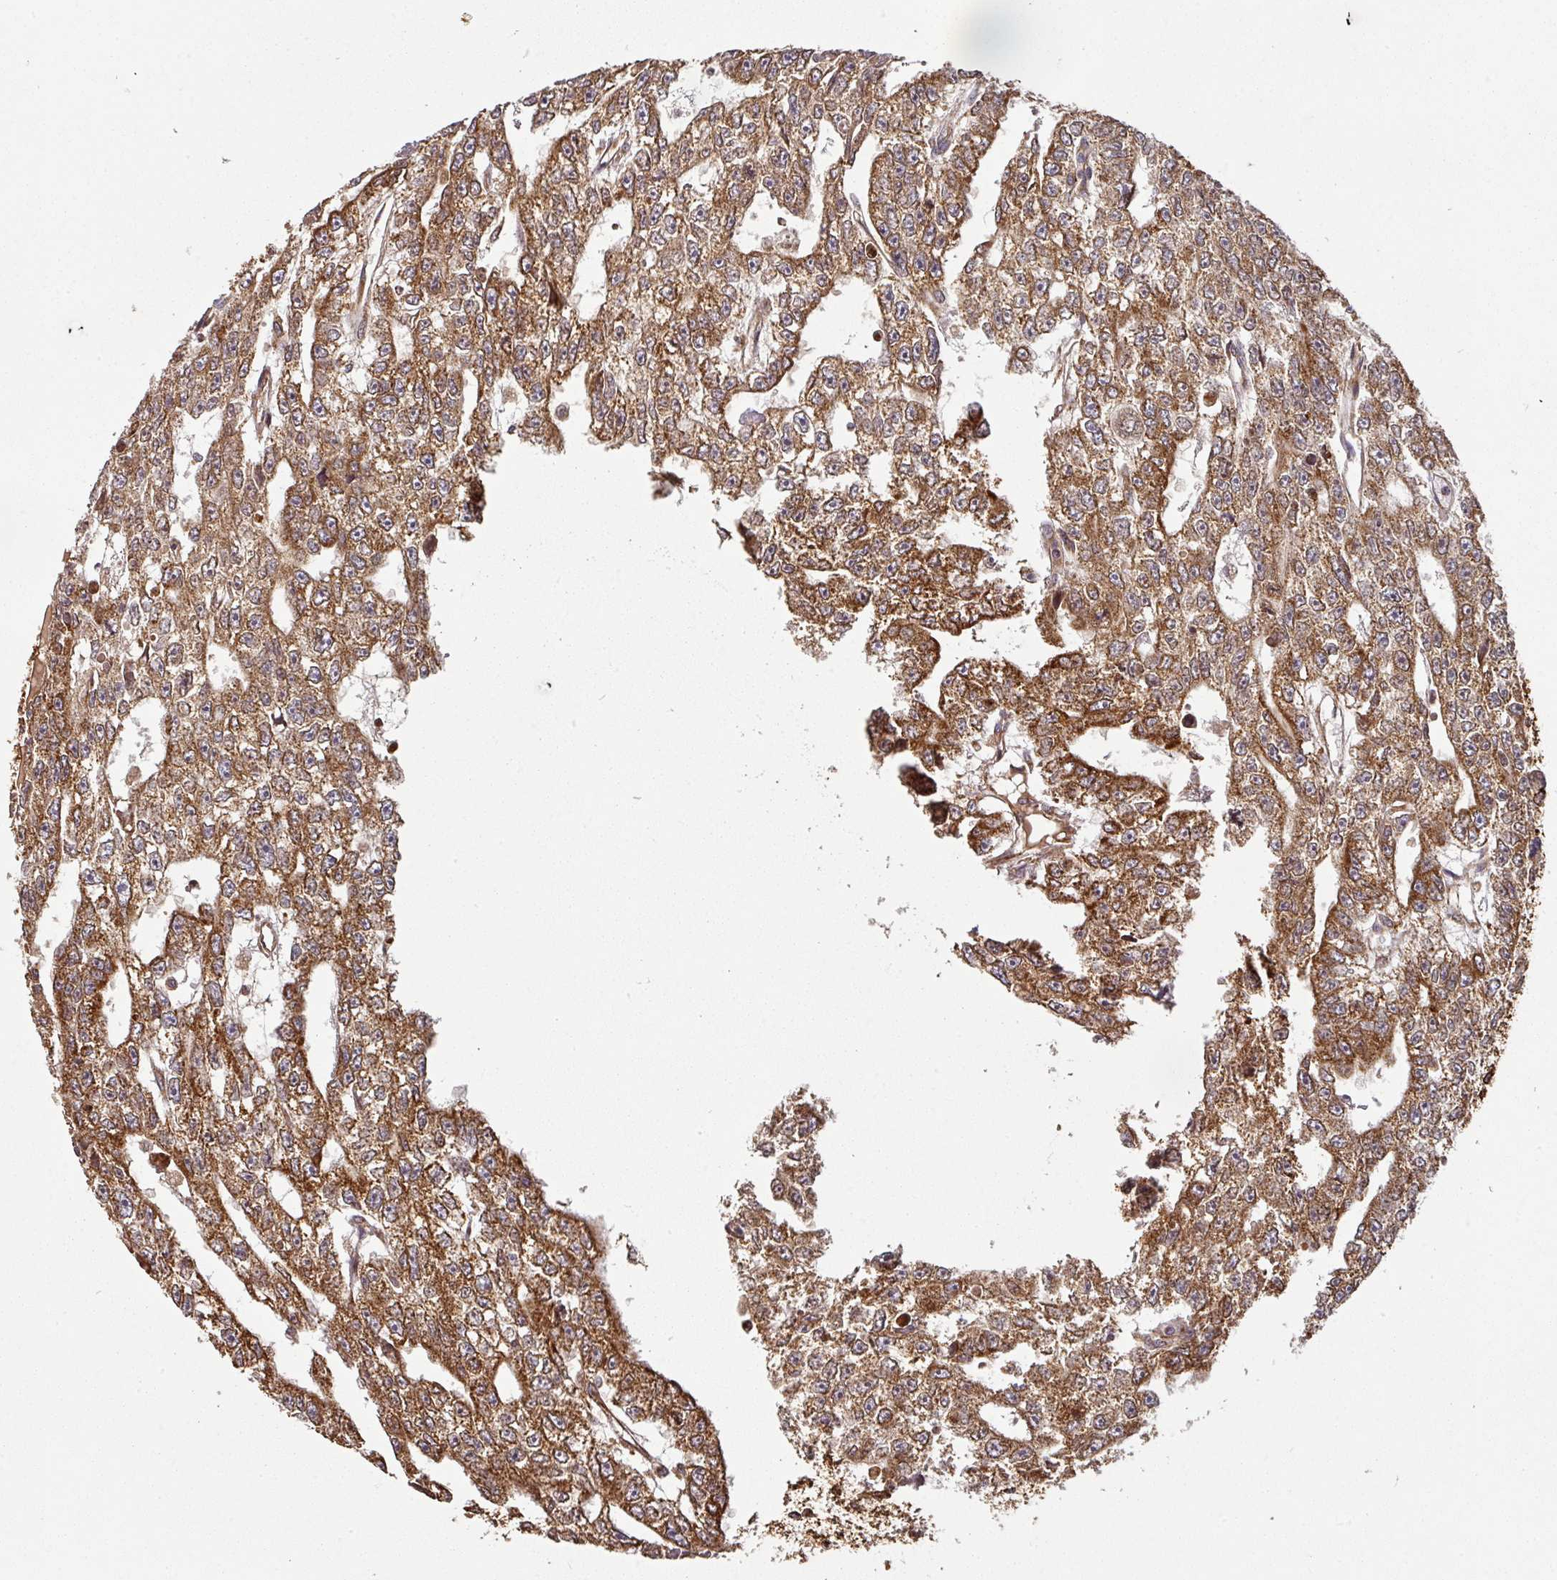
{"staining": {"intensity": "strong", "quantity": ">75%", "location": "cytoplasmic/membranous"}, "tissue": "testis cancer", "cell_type": "Tumor cells", "image_type": "cancer", "snomed": [{"axis": "morphology", "description": "Carcinoma, Embryonal, NOS"}, {"axis": "topography", "description": "Testis"}], "caption": "Brown immunohistochemical staining in human testis cancer (embryonal carcinoma) reveals strong cytoplasmic/membranous staining in approximately >75% of tumor cells. (Stains: DAB (3,3'-diaminobenzidine) in brown, nuclei in blue, Microscopy: brightfield microscopy at high magnification).", "gene": "TRAP1", "patient": {"sex": "male", "age": 20}}